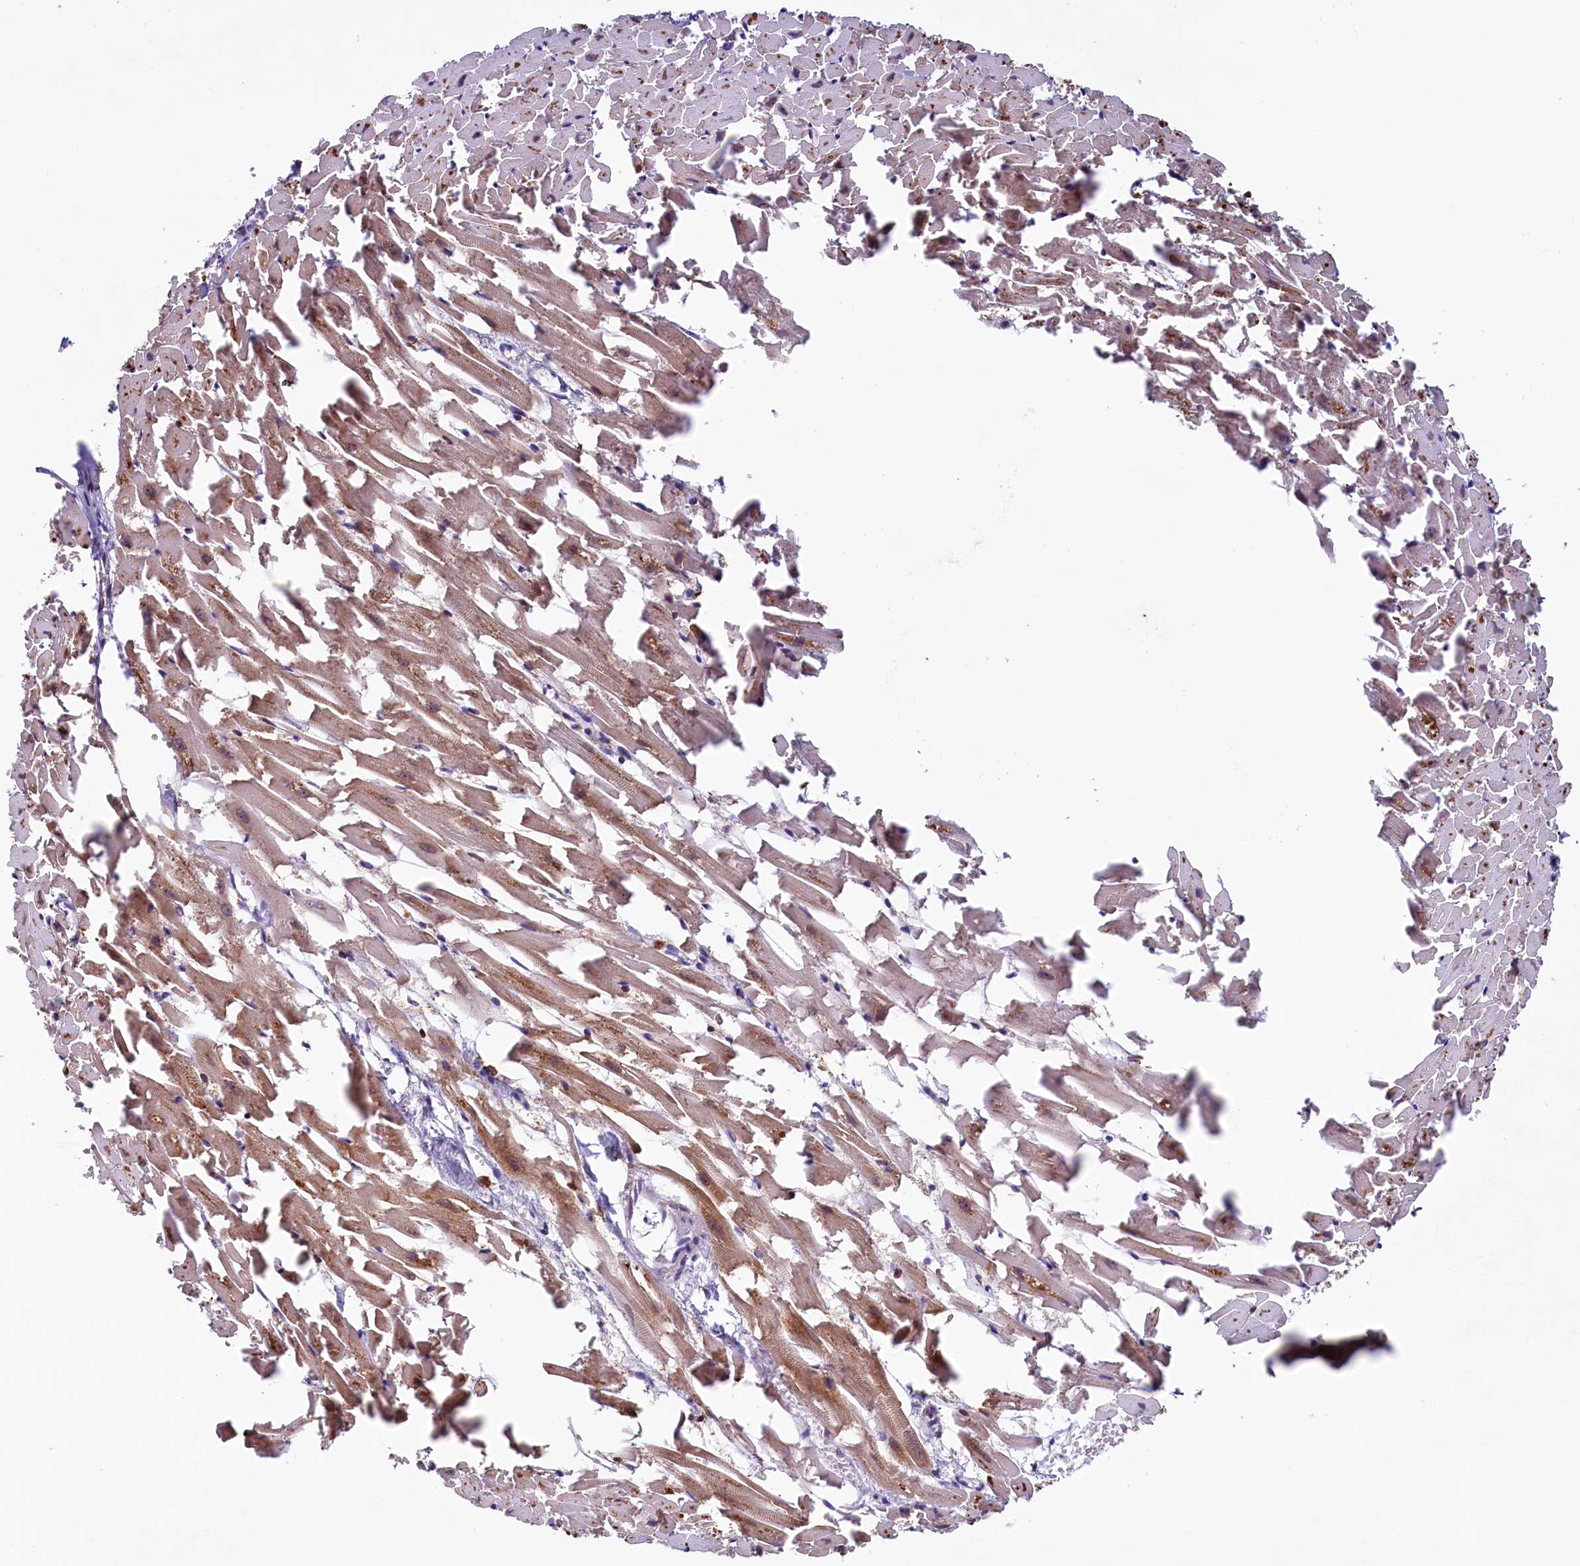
{"staining": {"intensity": "moderate", "quantity": ">75%", "location": "cytoplasmic/membranous"}, "tissue": "heart muscle", "cell_type": "Cardiomyocytes", "image_type": "normal", "snomed": [{"axis": "morphology", "description": "Normal tissue, NOS"}, {"axis": "topography", "description": "Heart"}], "caption": "DAB (3,3'-diaminobenzidine) immunohistochemical staining of benign heart muscle demonstrates moderate cytoplasmic/membranous protein staining in approximately >75% of cardiomyocytes.", "gene": "PACSIN3", "patient": {"sex": "female", "age": 64}}